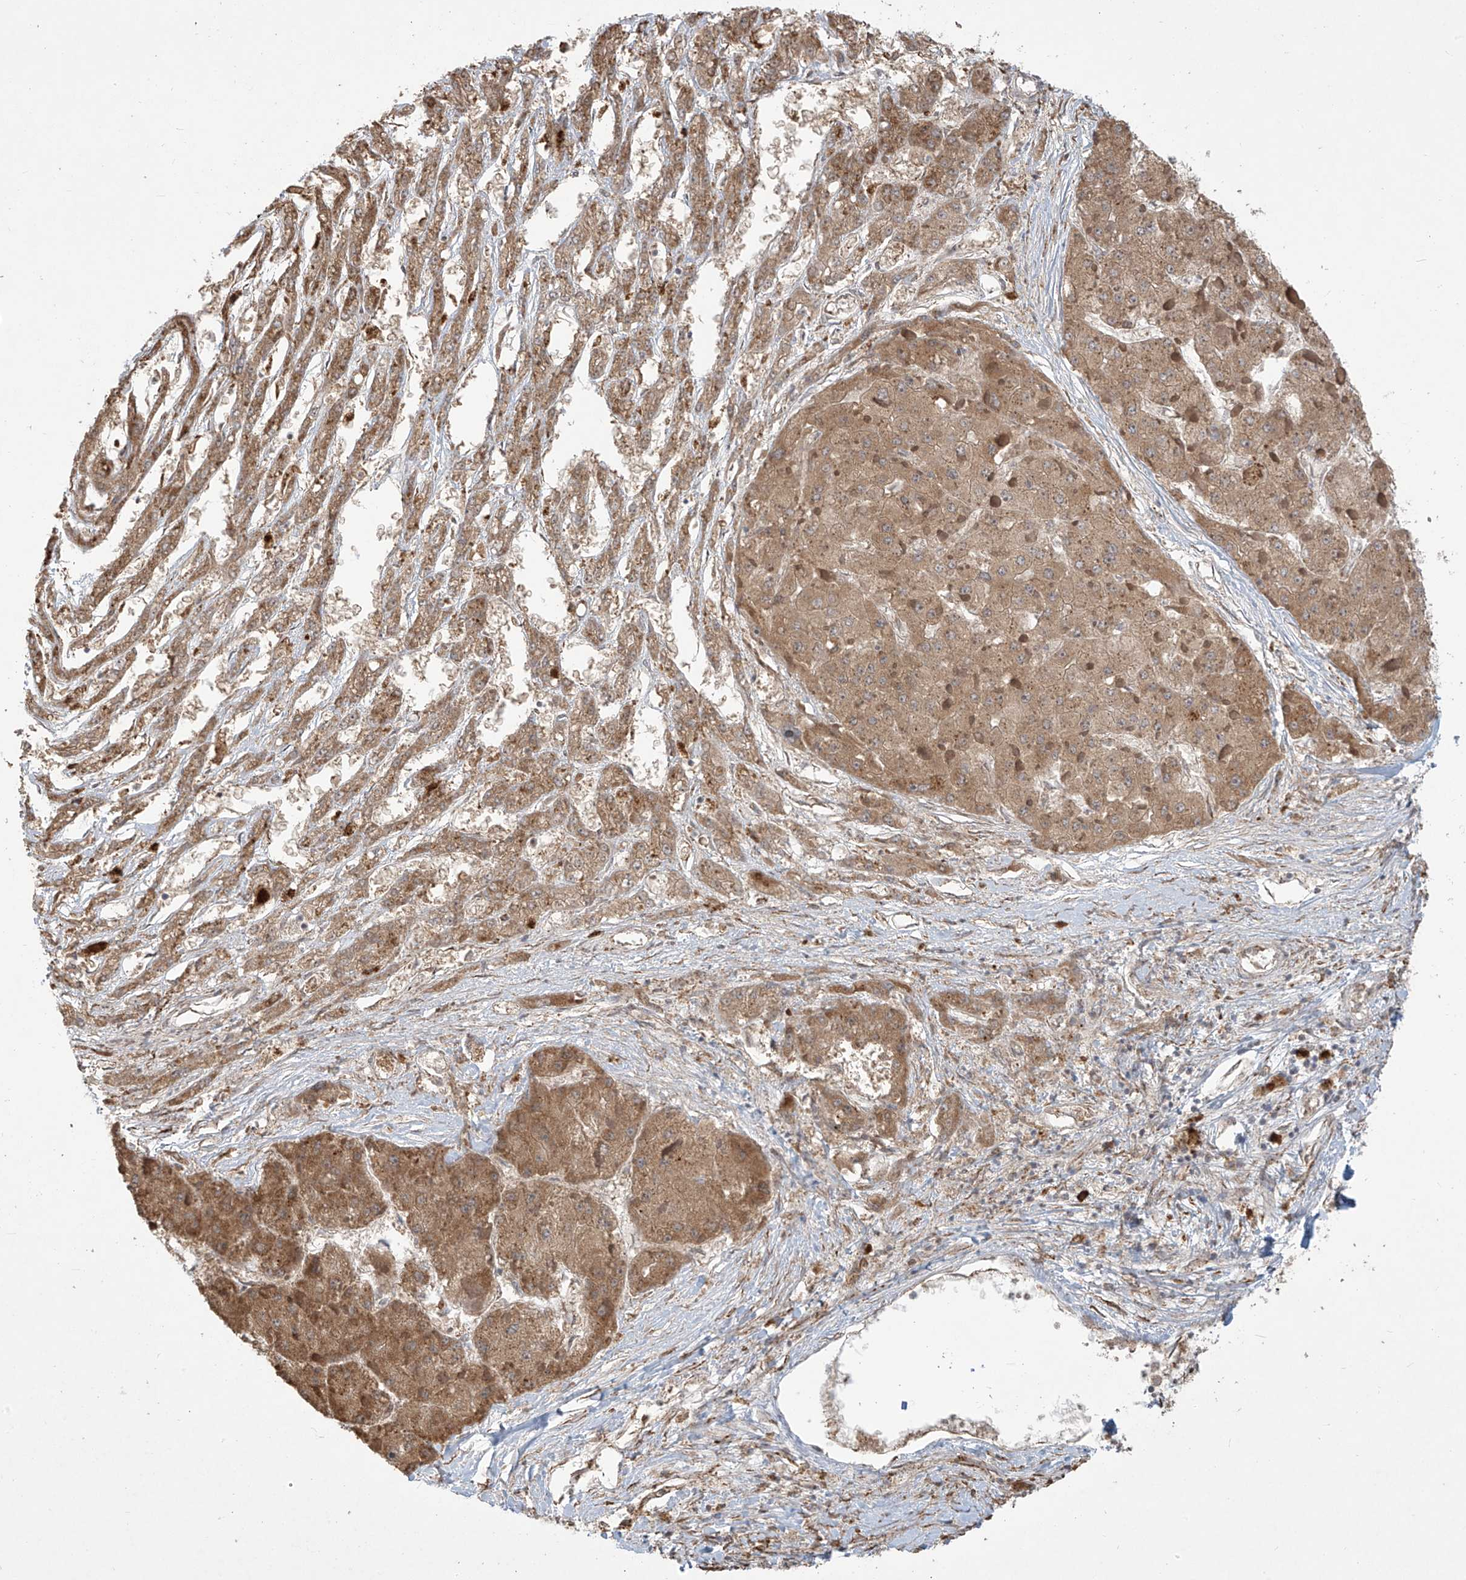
{"staining": {"intensity": "moderate", "quantity": ">75%", "location": "cytoplasmic/membranous"}, "tissue": "liver cancer", "cell_type": "Tumor cells", "image_type": "cancer", "snomed": [{"axis": "morphology", "description": "Carcinoma, Hepatocellular, NOS"}, {"axis": "topography", "description": "Liver"}], "caption": "A photomicrograph of human hepatocellular carcinoma (liver) stained for a protein shows moderate cytoplasmic/membranous brown staining in tumor cells.", "gene": "PLEKHM3", "patient": {"sex": "female", "age": 73}}